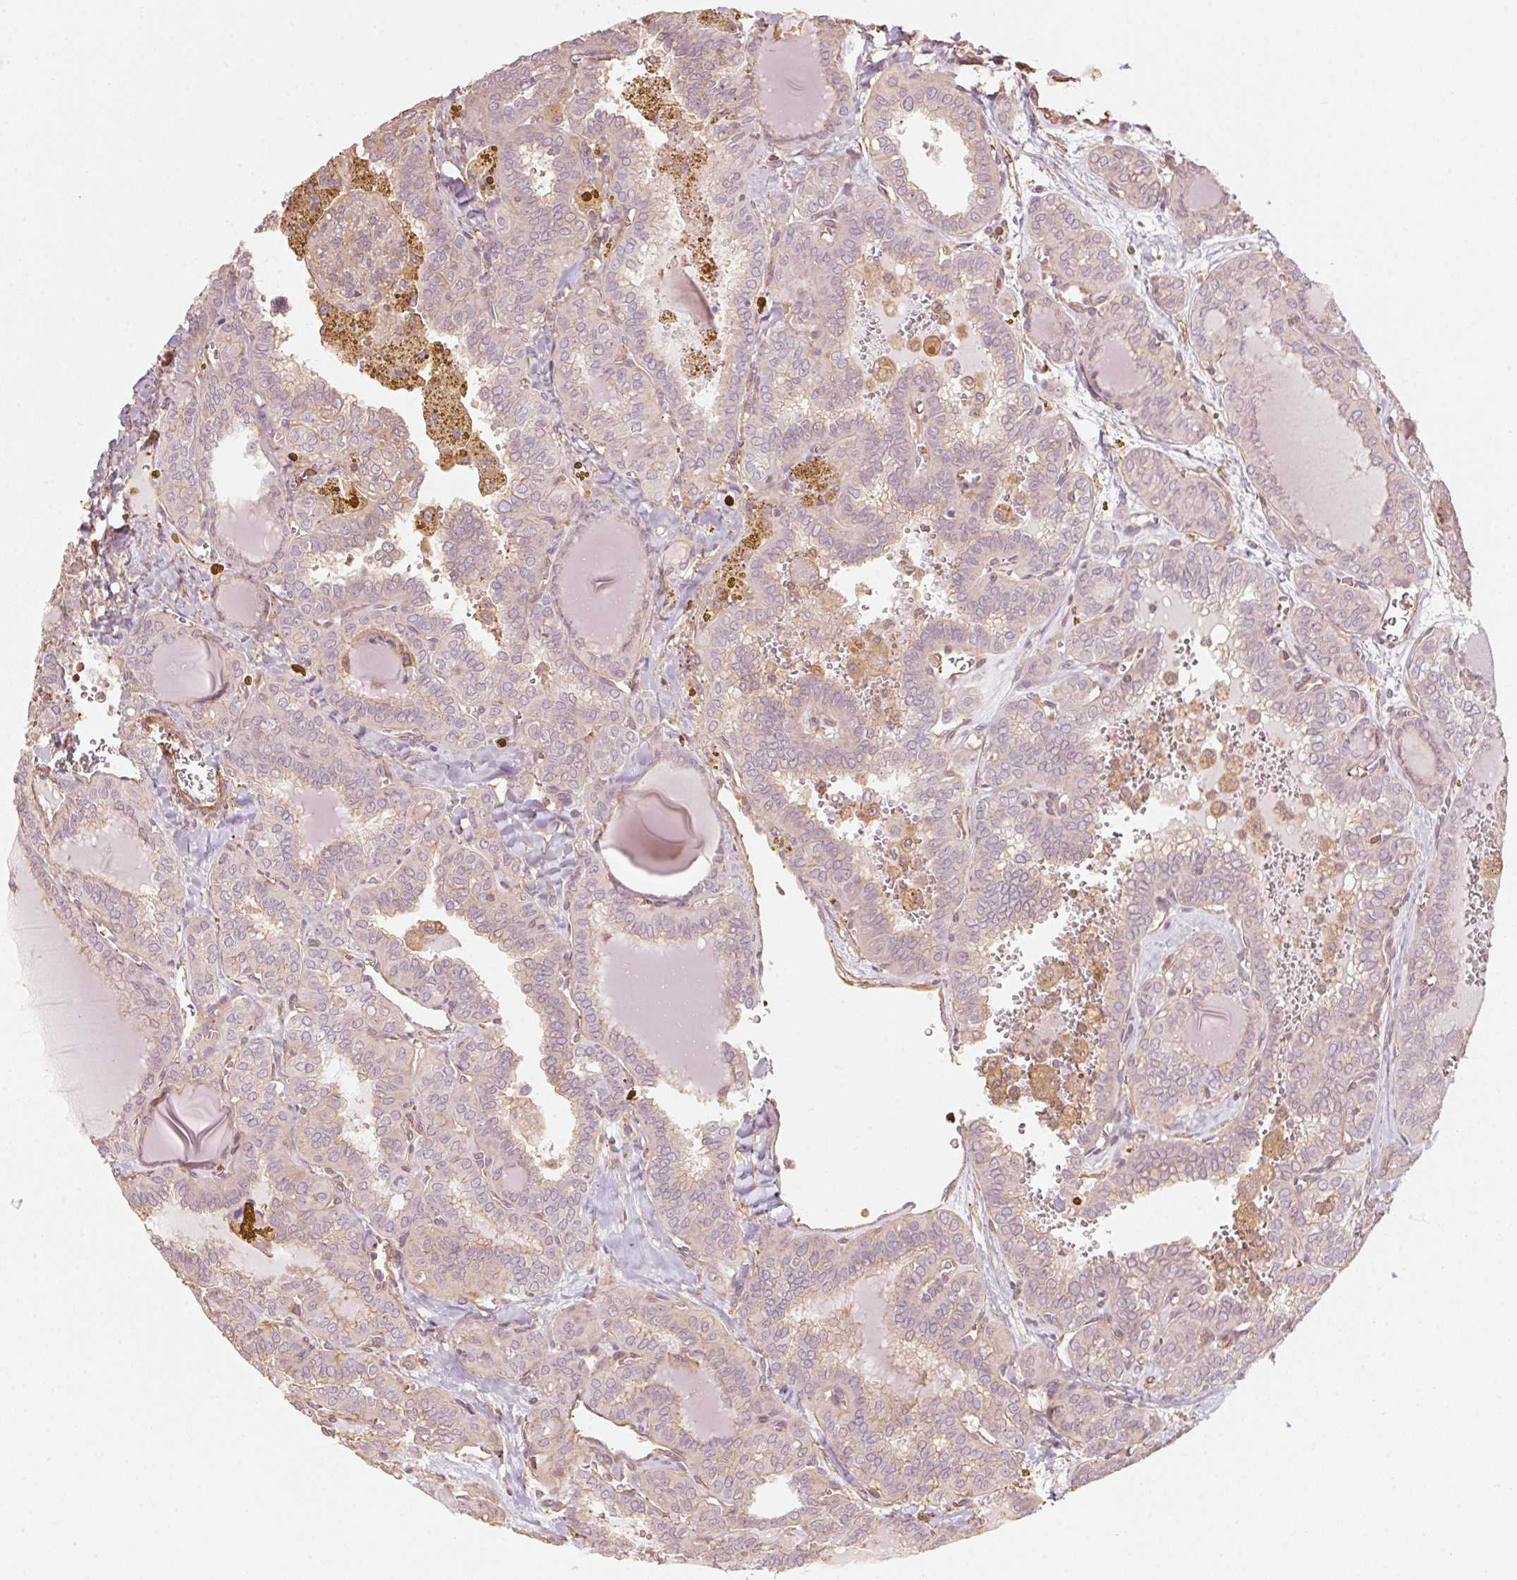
{"staining": {"intensity": "negative", "quantity": "none", "location": "none"}, "tissue": "thyroid cancer", "cell_type": "Tumor cells", "image_type": "cancer", "snomed": [{"axis": "morphology", "description": "Papillary adenocarcinoma, NOS"}, {"axis": "topography", "description": "Thyroid gland"}], "caption": "Human thyroid papillary adenocarcinoma stained for a protein using IHC displays no staining in tumor cells.", "gene": "QDPR", "patient": {"sex": "female", "age": 41}}